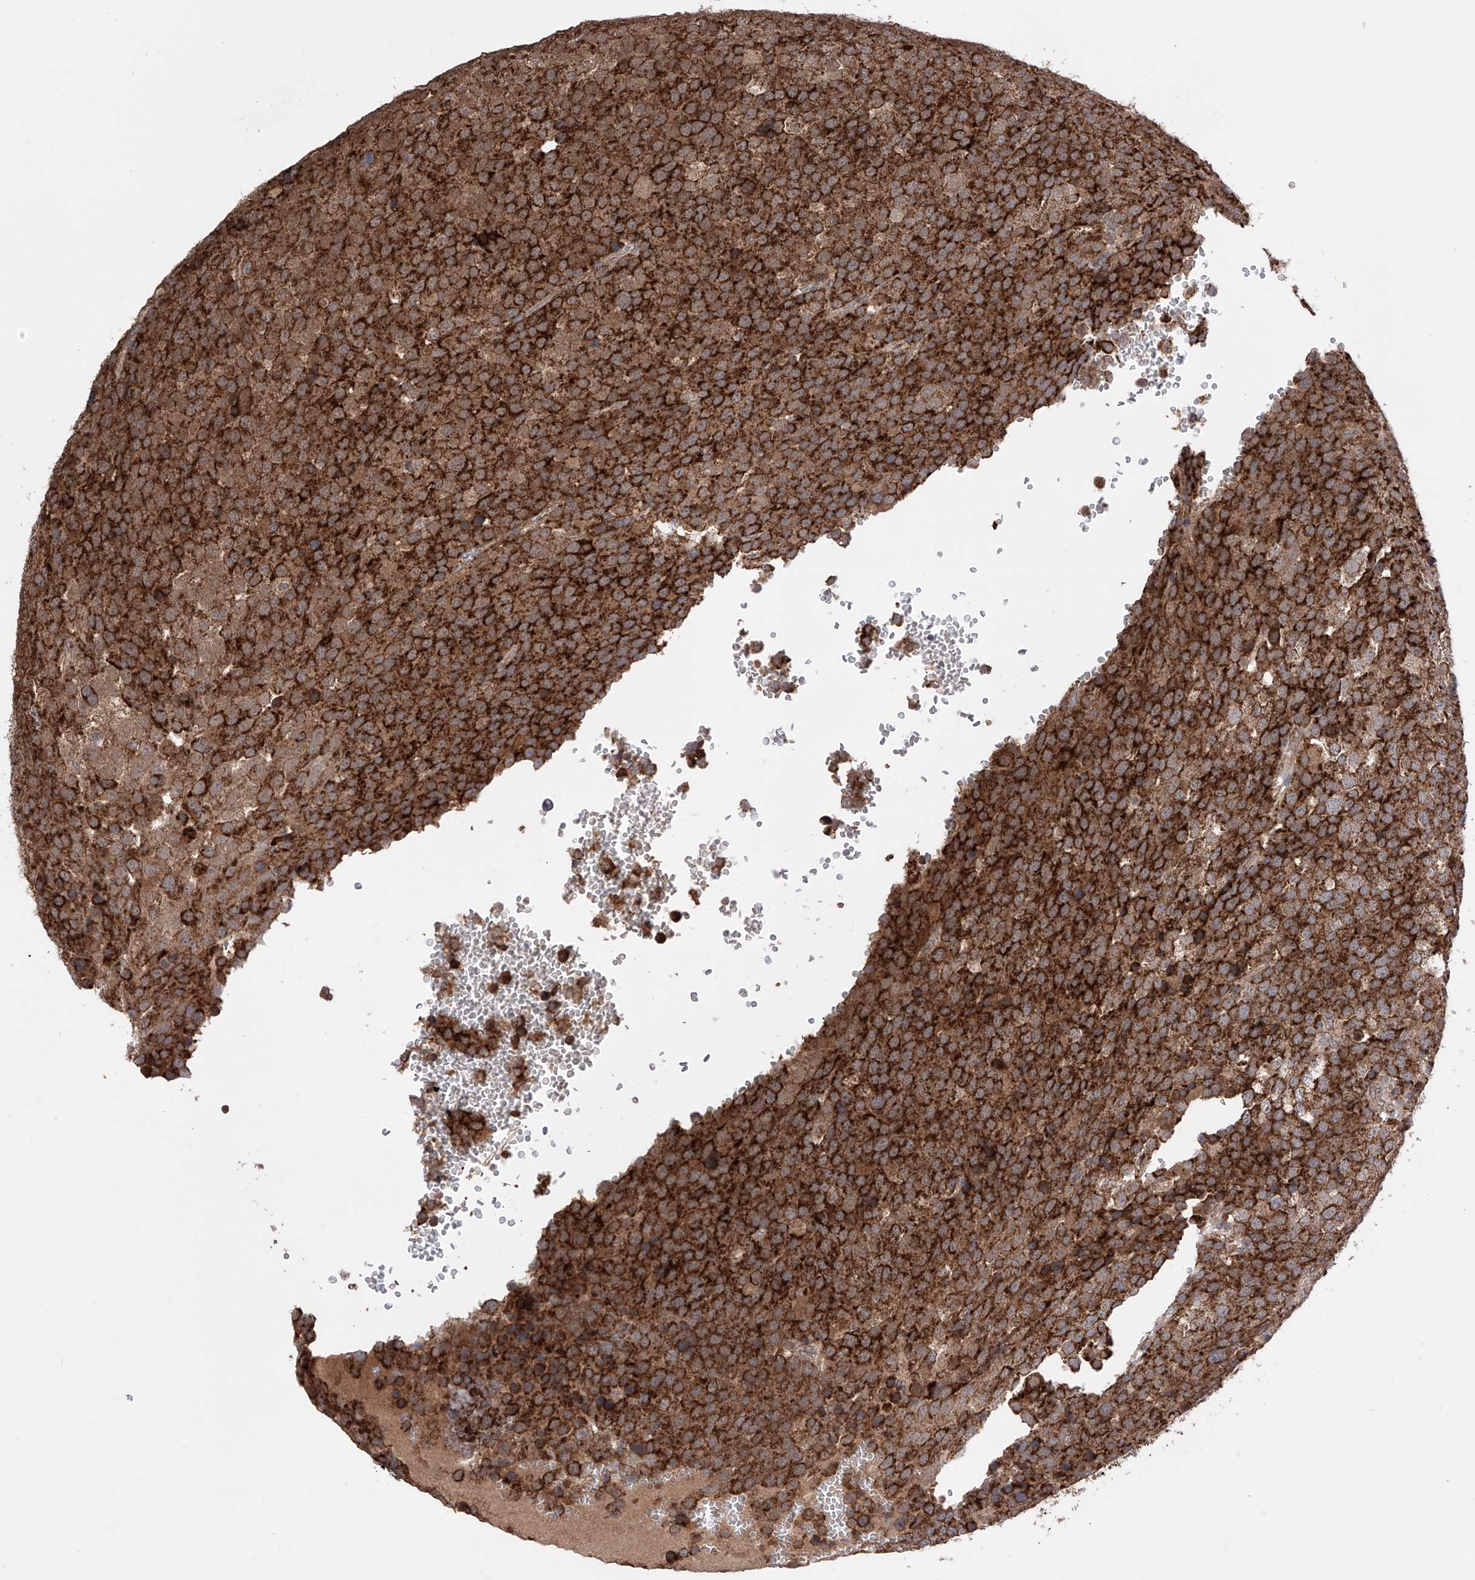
{"staining": {"intensity": "strong", "quantity": ">75%", "location": "cytoplasmic/membranous"}, "tissue": "testis cancer", "cell_type": "Tumor cells", "image_type": "cancer", "snomed": [{"axis": "morphology", "description": "Seminoma, NOS"}, {"axis": "topography", "description": "Testis"}], "caption": "Approximately >75% of tumor cells in seminoma (testis) demonstrate strong cytoplasmic/membranous protein expression as visualized by brown immunohistochemical staining.", "gene": "SDHAF4", "patient": {"sex": "male", "age": 71}}